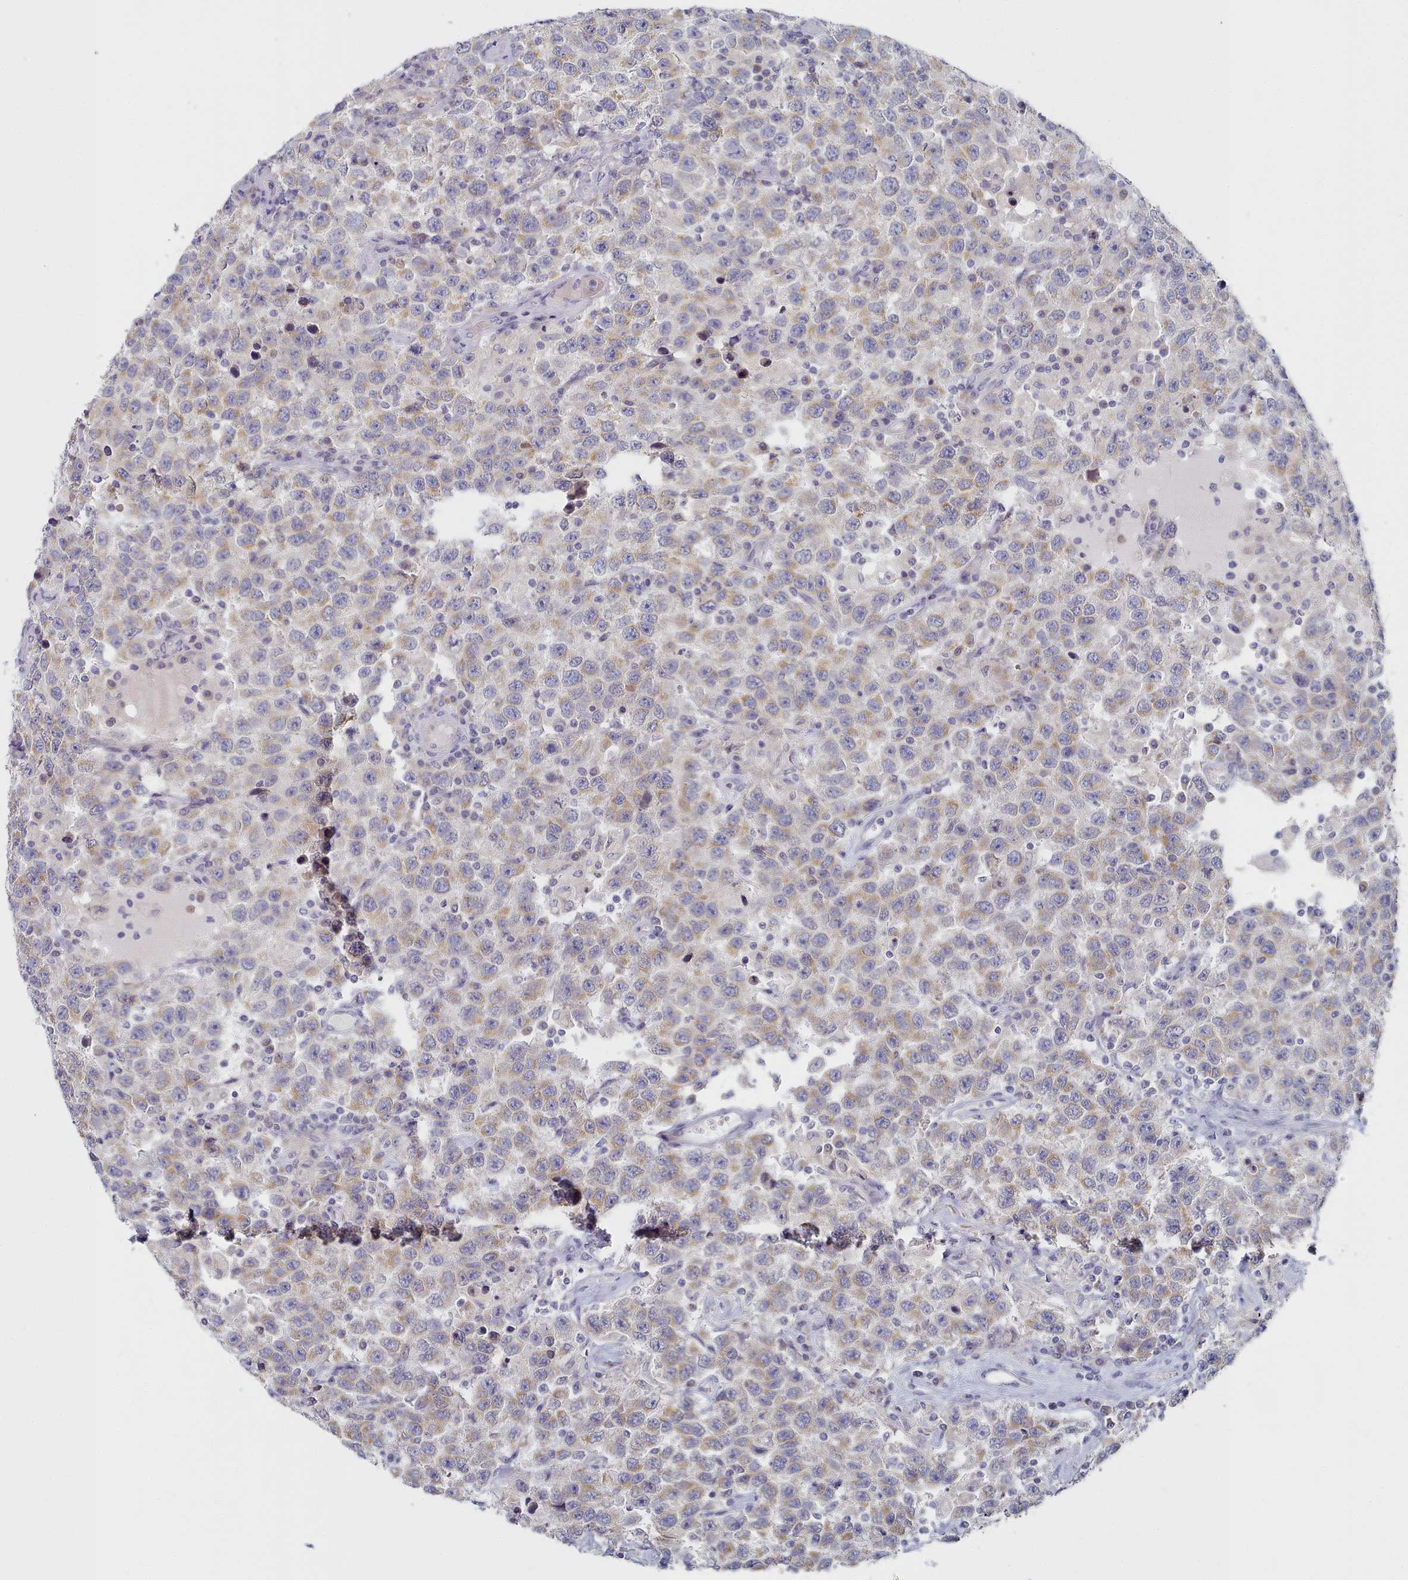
{"staining": {"intensity": "moderate", "quantity": ">75%", "location": "cytoplasmic/membranous"}, "tissue": "testis cancer", "cell_type": "Tumor cells", "image_type": "cancer", "snomed": [{"axis": "morphology", "description": "Seminoma, NOS"}, {"axis": "topography", "description": "Testis"}], "caption": "Testis seminoma stained with a protein marker reveals moderate staining in tumor cells.", "gene": "TYW1B", "patient": {"sex": "male", "age": 41}}